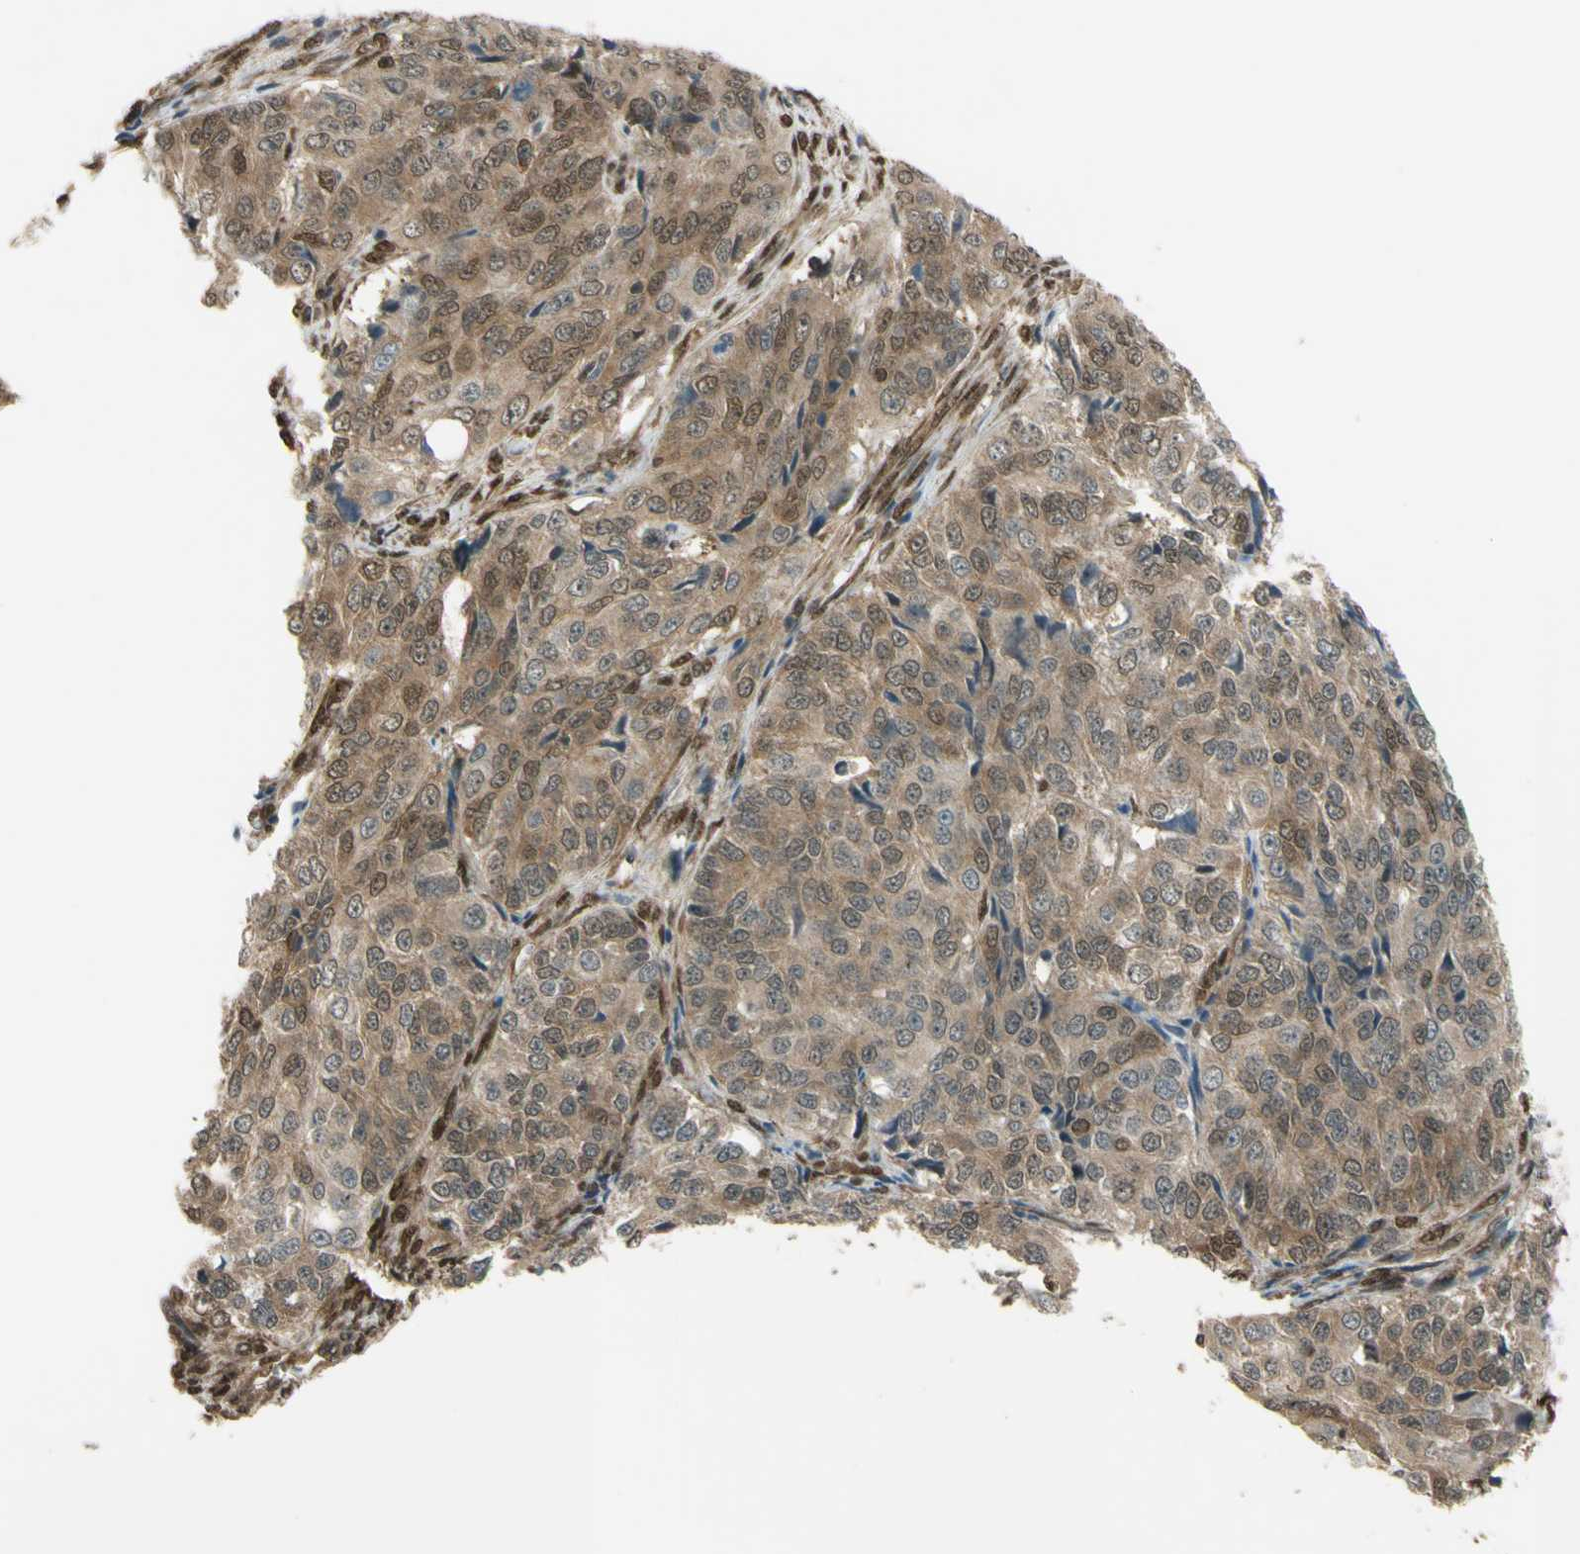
{"staining": {"intensity": "moderate", "quantity": ">75%", "location": "cytoplasmic/membranous"}, "tissue": "ovarian cancer", "cell_type": "Tumor cells", "image_type": "cancer", "snomed": [{"axis": "morphology", "description": "Carcinoma, endometroid"}, {"axis": "topography", "description": "Ovary"}], "caption": "Ovarian cancer (endometroid carcinoma) stained with a brown dye demonstrates moderate cytoplasmic/membranous positive positivity in approximately >75% of tumor cells.", "gene": "YWHAQ", "patient": {"sex": "female", "age": 51}}